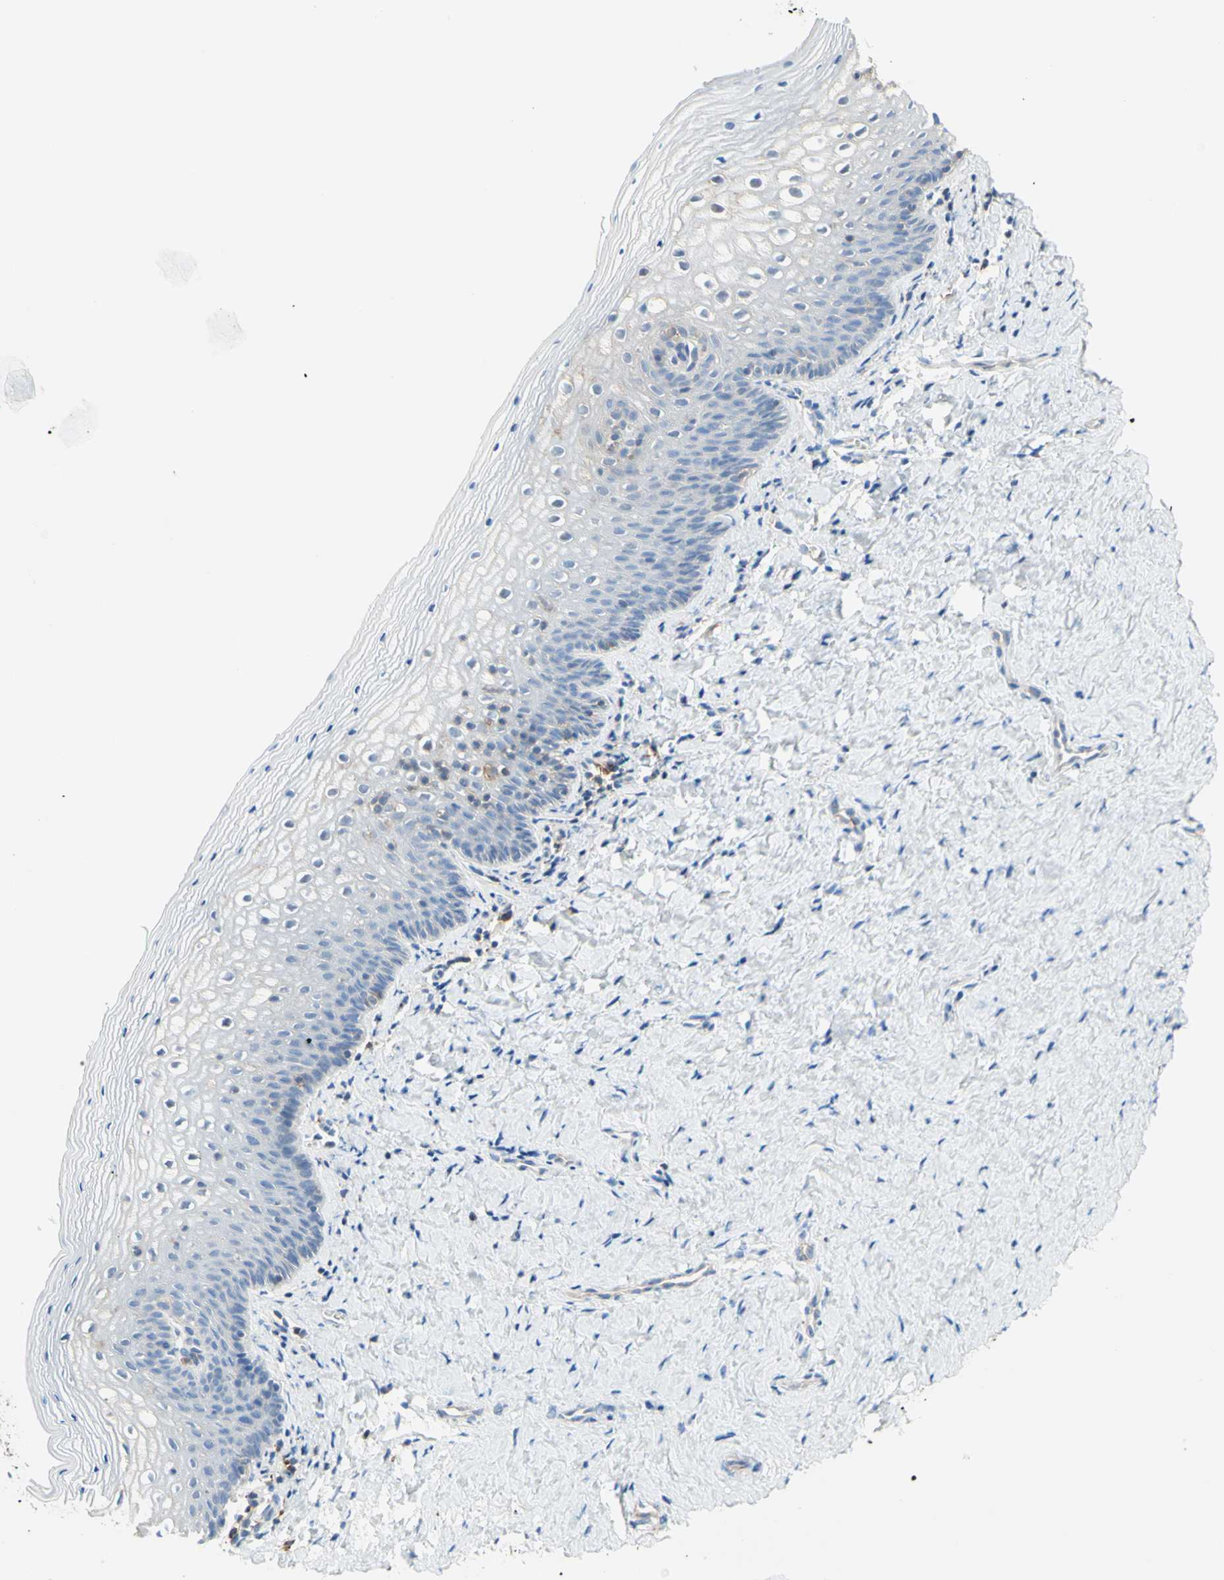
{"staining": {"intensity": "negative", "quantity": "none", "location": "none"}, "tissue": "vagina", "cell_type": "Squamous epithelial cells", "image_type": "normal", "snomed": [{"axis": "morphology", "description": "Normal tissue, NOS"}, {"axis": "topography", "description": "Vagina"}], "caption": "Immunohistochemistry (IHC) histopathology image of benign vagina: vagina stained with DAB (3,3'-diaminobenzidine) demonstrates no significant protein staining in squamous epithelial cells. (Stains: DAB immunohistochemistry with hematoxylin counter stain, Microscopy: brightfield microscopy at high magnification).", "gene": "SEMA4C", "patient": {"sex": "female", "age": 46}}